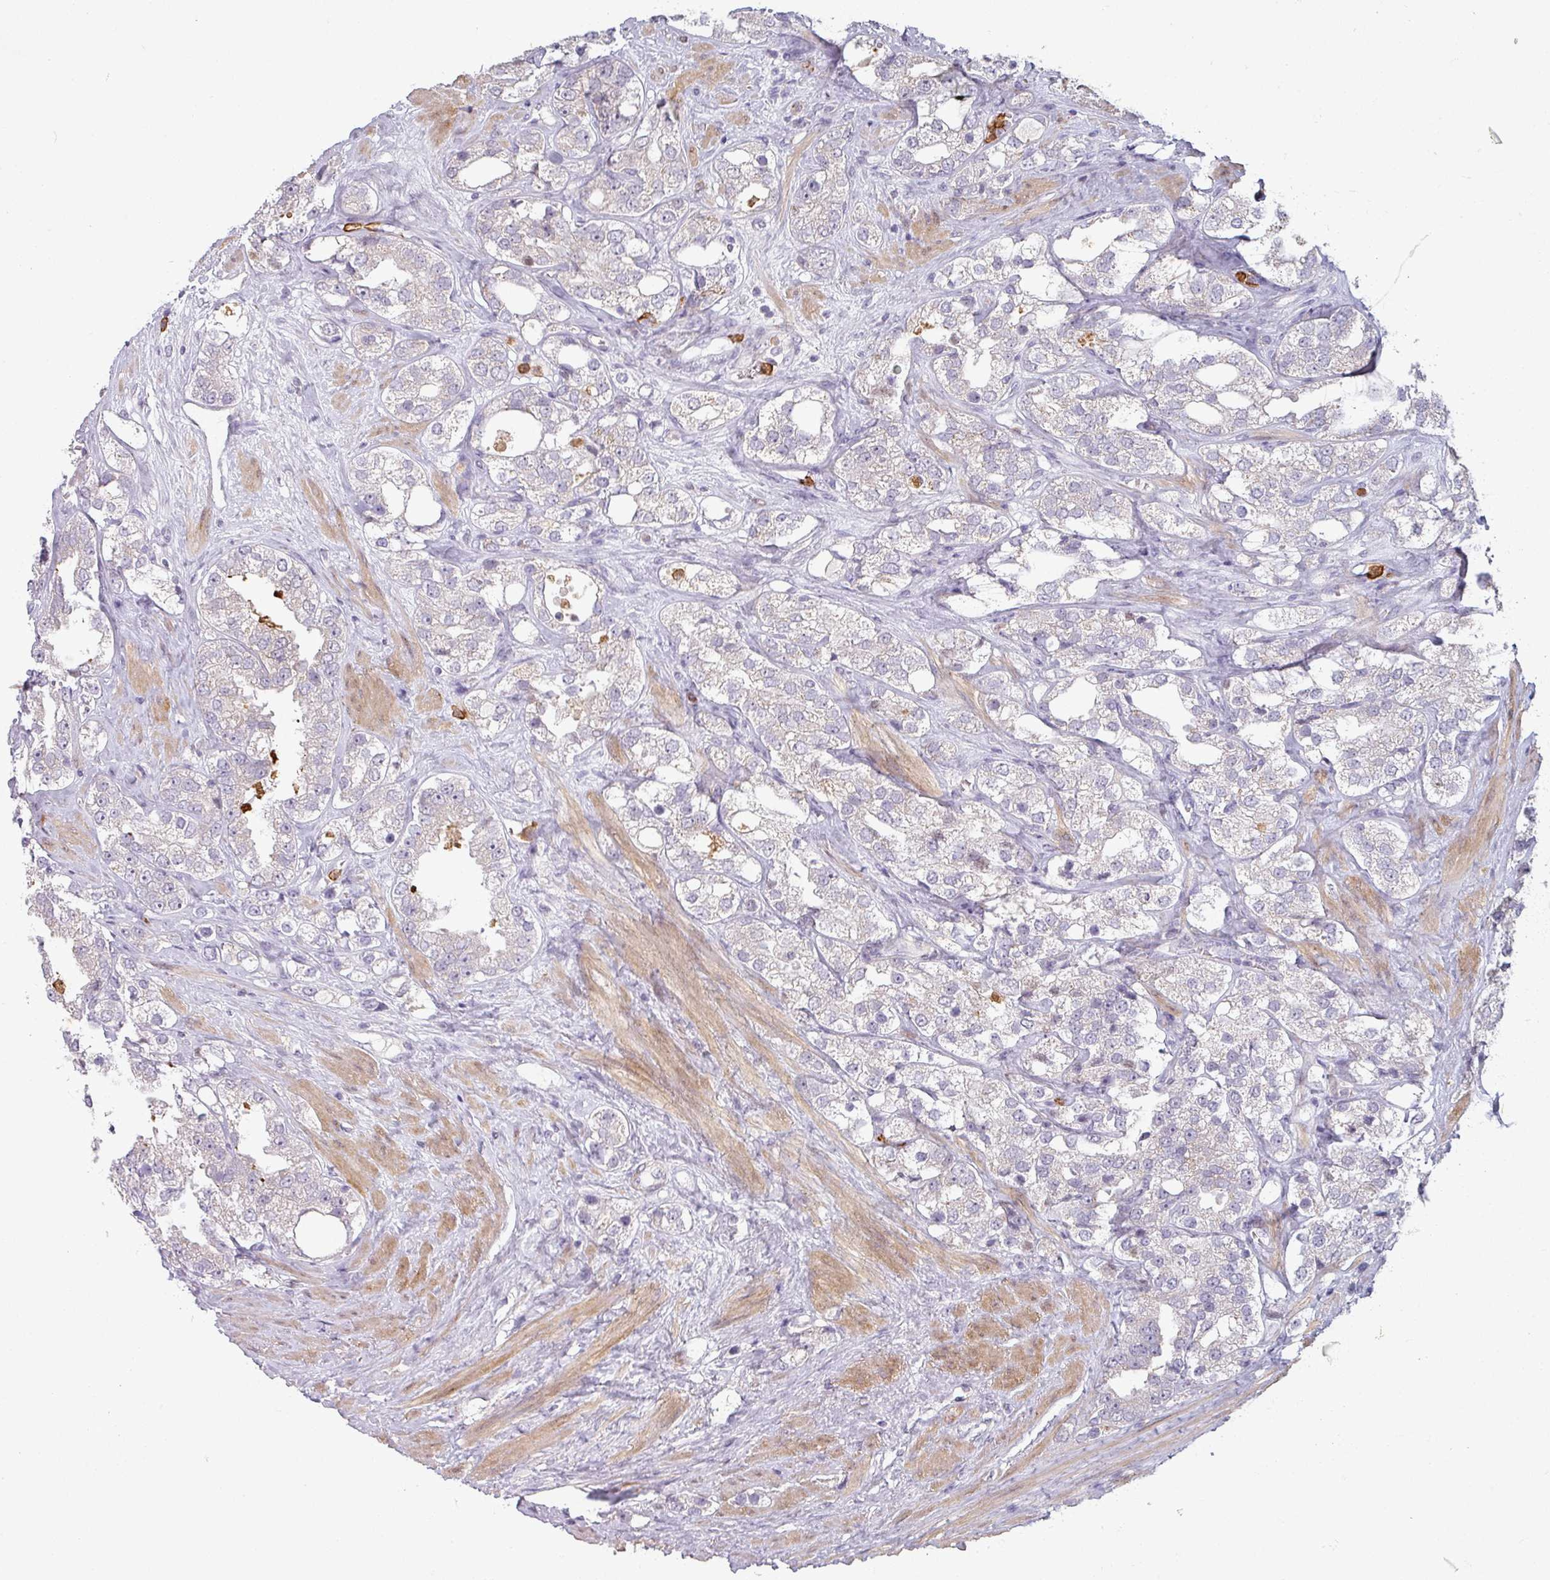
{"staining": {"intensity": "negative", "quantity": "none", "location": "none"}, "tissue": "prostate cancer", "cell_type": "Tumor cells", "image_type": "cancer", "snomed": [{"axis": "morphology", "description": "Adenocarcinoma, NOS"}, {"axis": "topography", "description": "Prostate"}], "caption": "High power microscopy micrograph of an immunohistochemistry (IHC) image of prostate cancer (adenocarcinoma), revealing no significant expression in tumor cells.", "gene": "MAGEC3", "patient": {"sex": "male", "age": 79}}